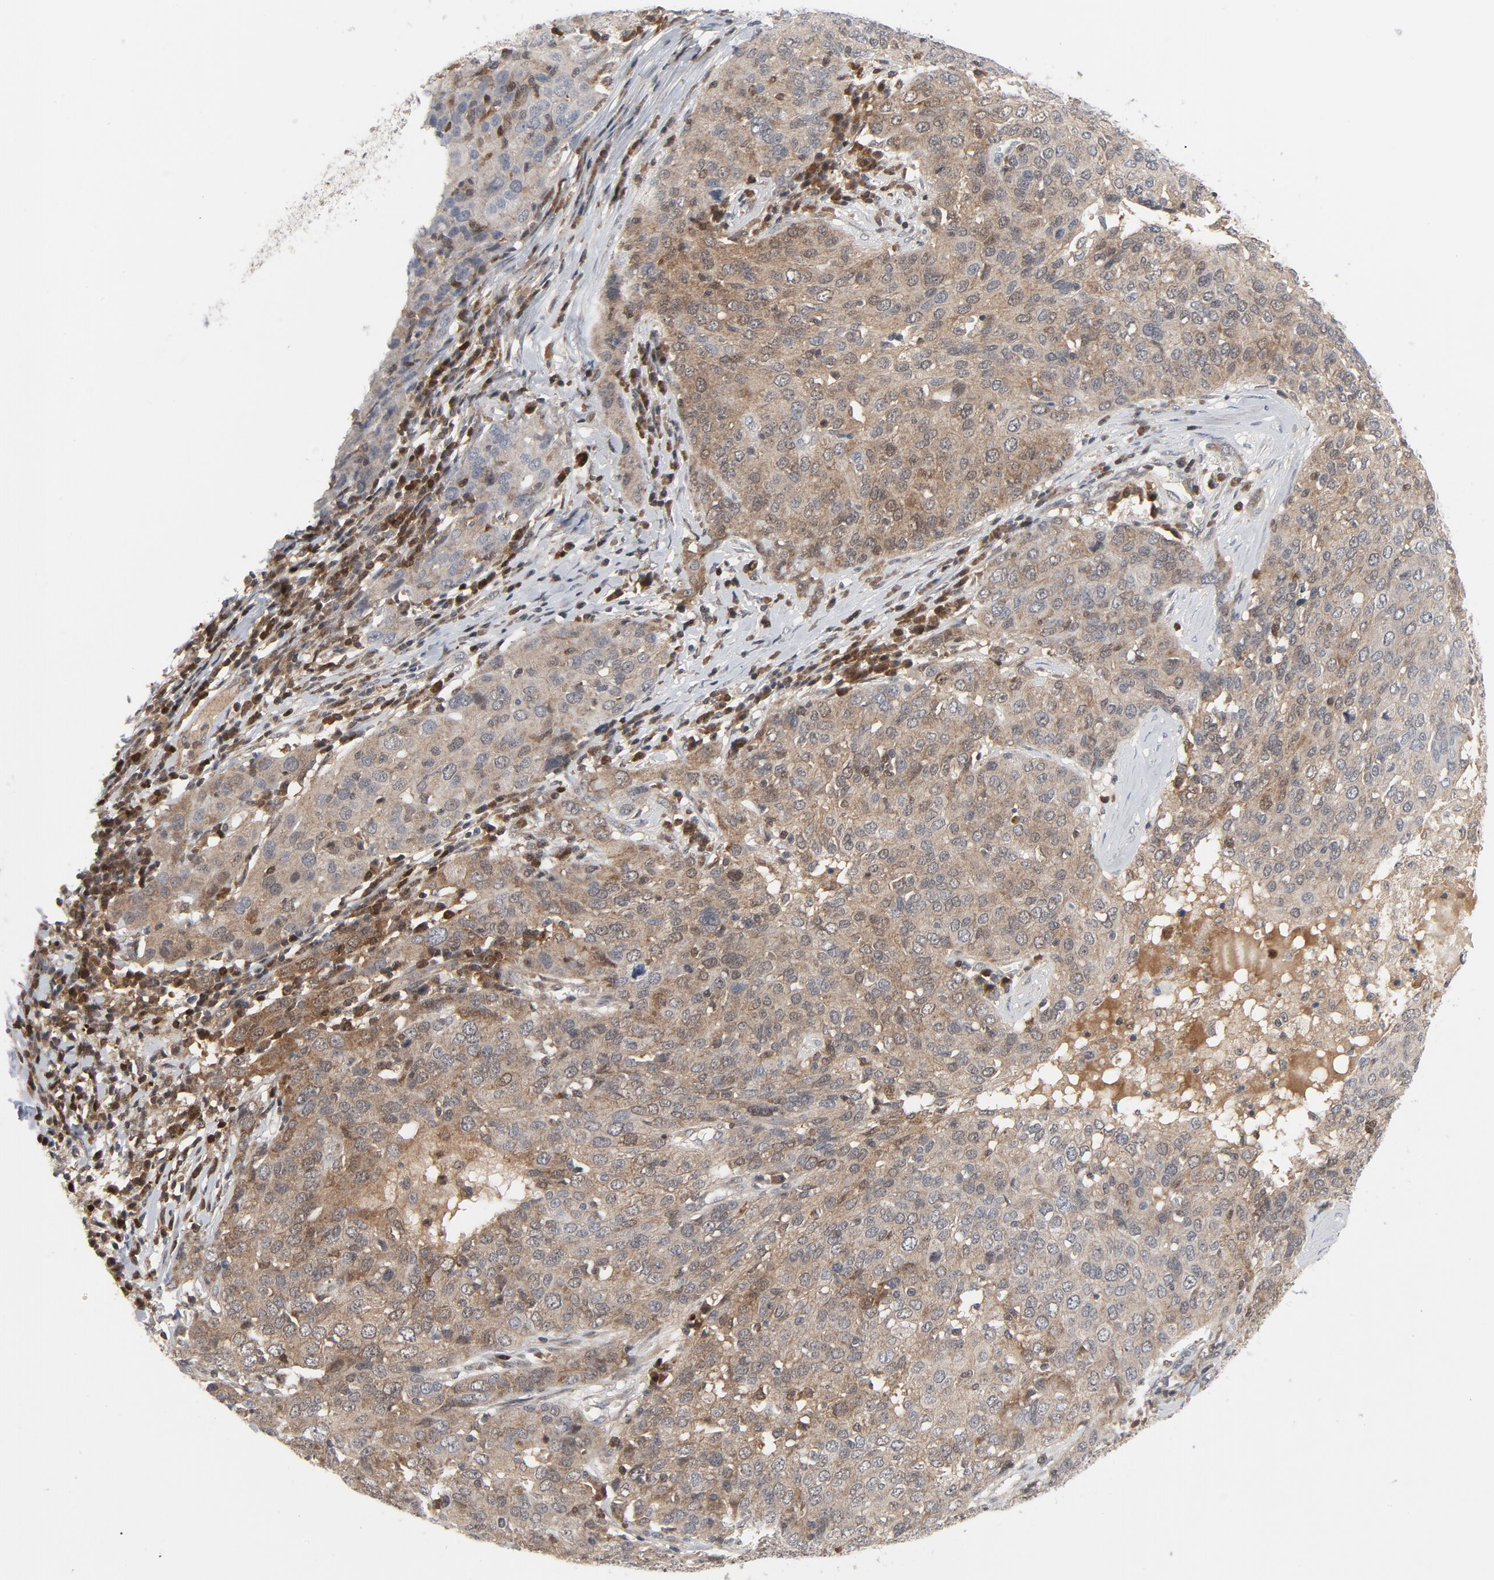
{"staining": {"intensity": "weak", "quantity": ">75%", "location": "cytoplasmic/membranous"}, "tissue": "ovarian cancer", "cell_type": "Tumor cells", "image_type": "cancer", "snomed": [{"axis": "morphology", "description": "Carcinoma, endometroid"}, {"axis": "topography", "description": "Ovary"}], "caption": "There is low levels of weak cytoplasmic/membranous staining in tumor cells of ovarian cancer (endometroid carcinoma), as demonstrated by immunohistochemical staining (brown color).", "gene": "TRADD", "patient": {"sex": "female", "age": 50}}